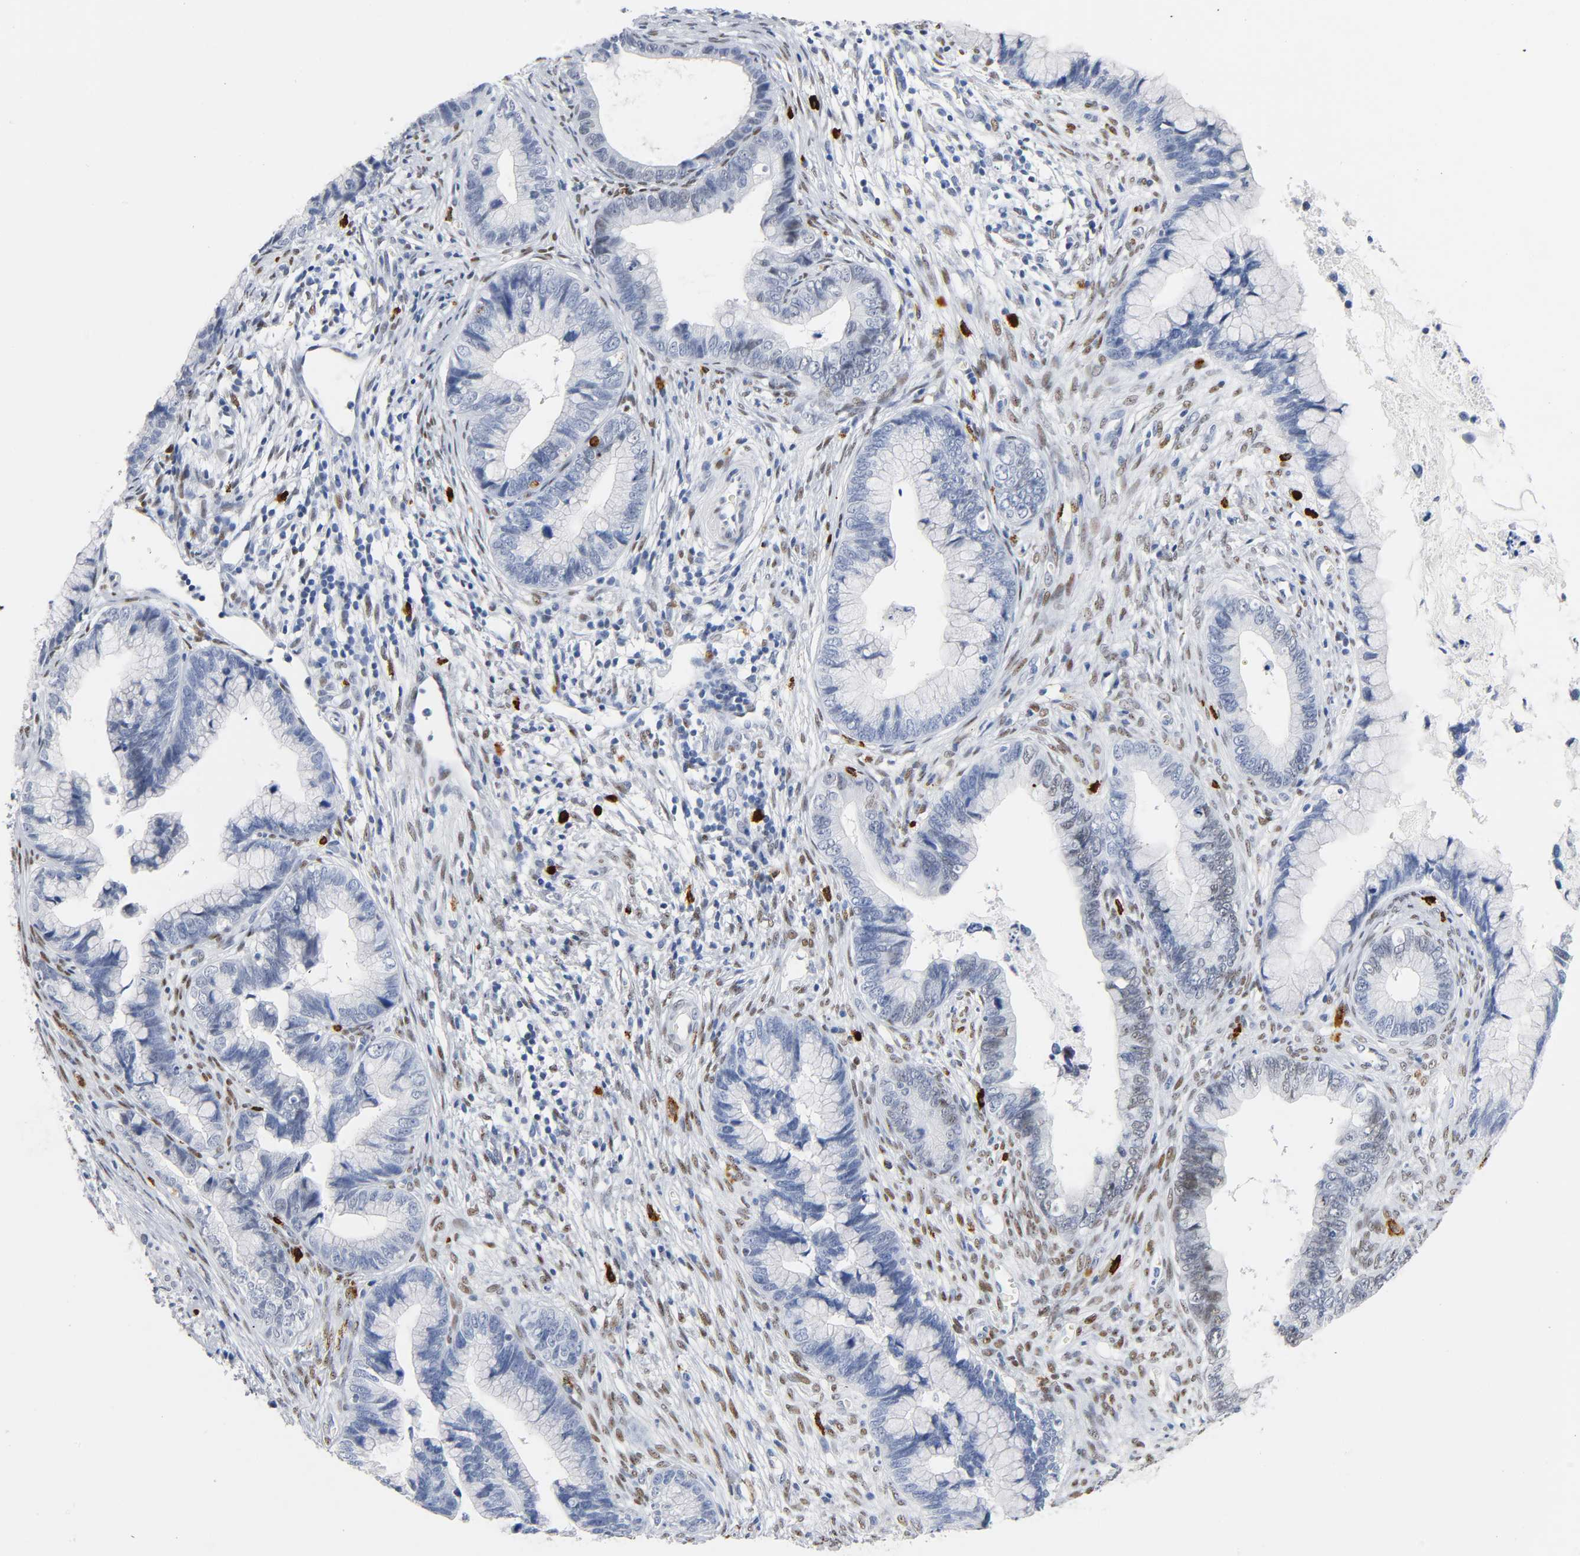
{"staining": {"intensity": "weak", "quantity": "<25%", "location": "nuclear"}, "tissue": "cervical cancer", "cell_type": "Tumor cells", "image_type": "cancer", "snomed": [{"axis": "morphology", "description": "Adenocarcinoma, NOS"}, {"axis": "topography", "description": "Cervix"}], "caption": "Tumor cells show no significant protein expression in cervical adenocarcinoma.", "gene": "NAB2", "patient": {"sex": "female", "age": 44}}